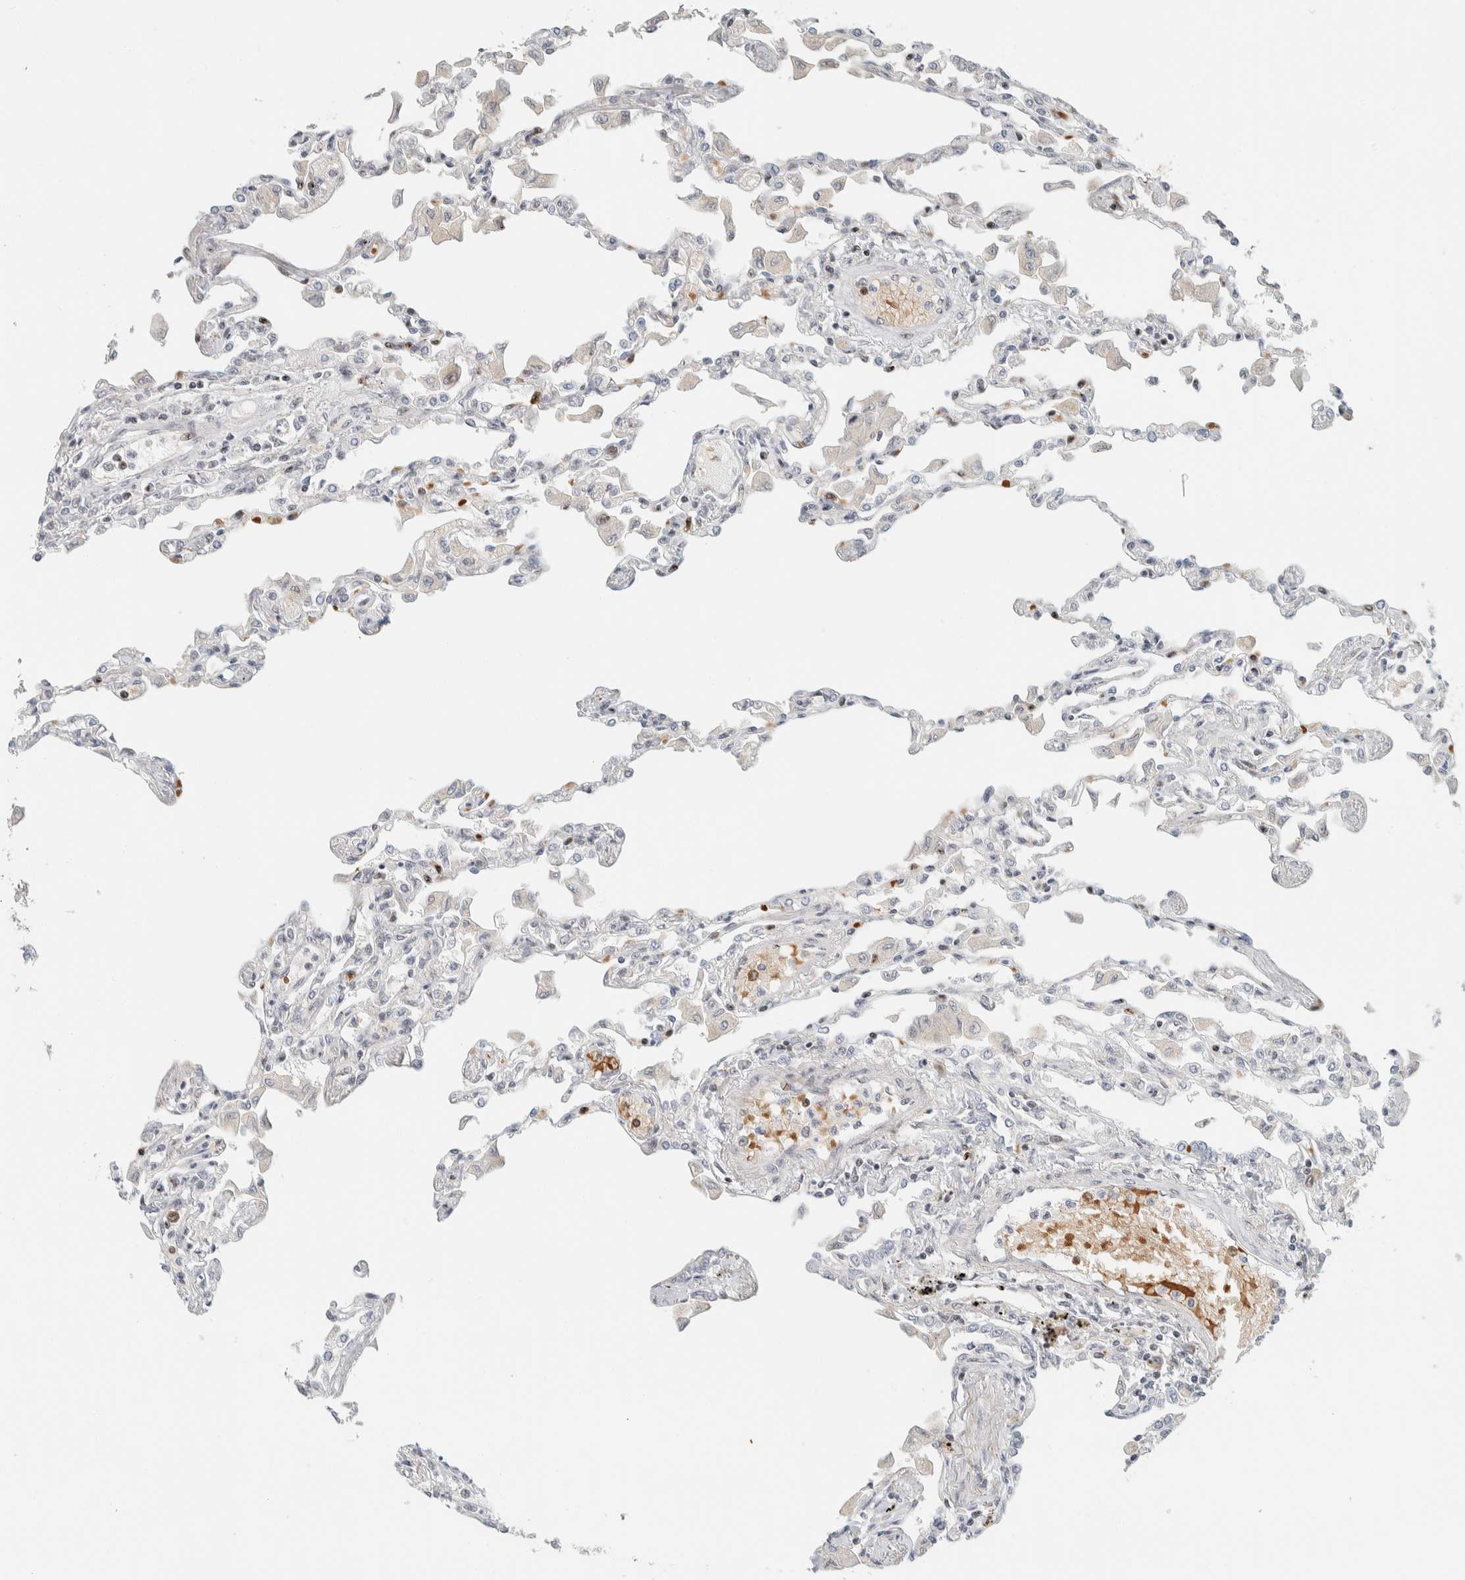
{"staining": {"intensity": "weak", "quantity": "25%-75%", "location": "nuclear"}, "tissue": "lung", "cell_type": "Alveolar cells", "image_type": "normal", "snomed": [{"axis": "morphology", "description": "Normal tissue, NOS"}, {"axis": "topography", "description": "Bronchus"}, {"axis": "topography", "description": "Lung"}], "caption": "Immunohistochemical staining of normal lung displays 25%-75% levels of weak nuclear protein expression in approximately 25%-75% of alveolar cells.", "gene": "ZBTB2", "patient": {"sex": "female", "age": 49}}